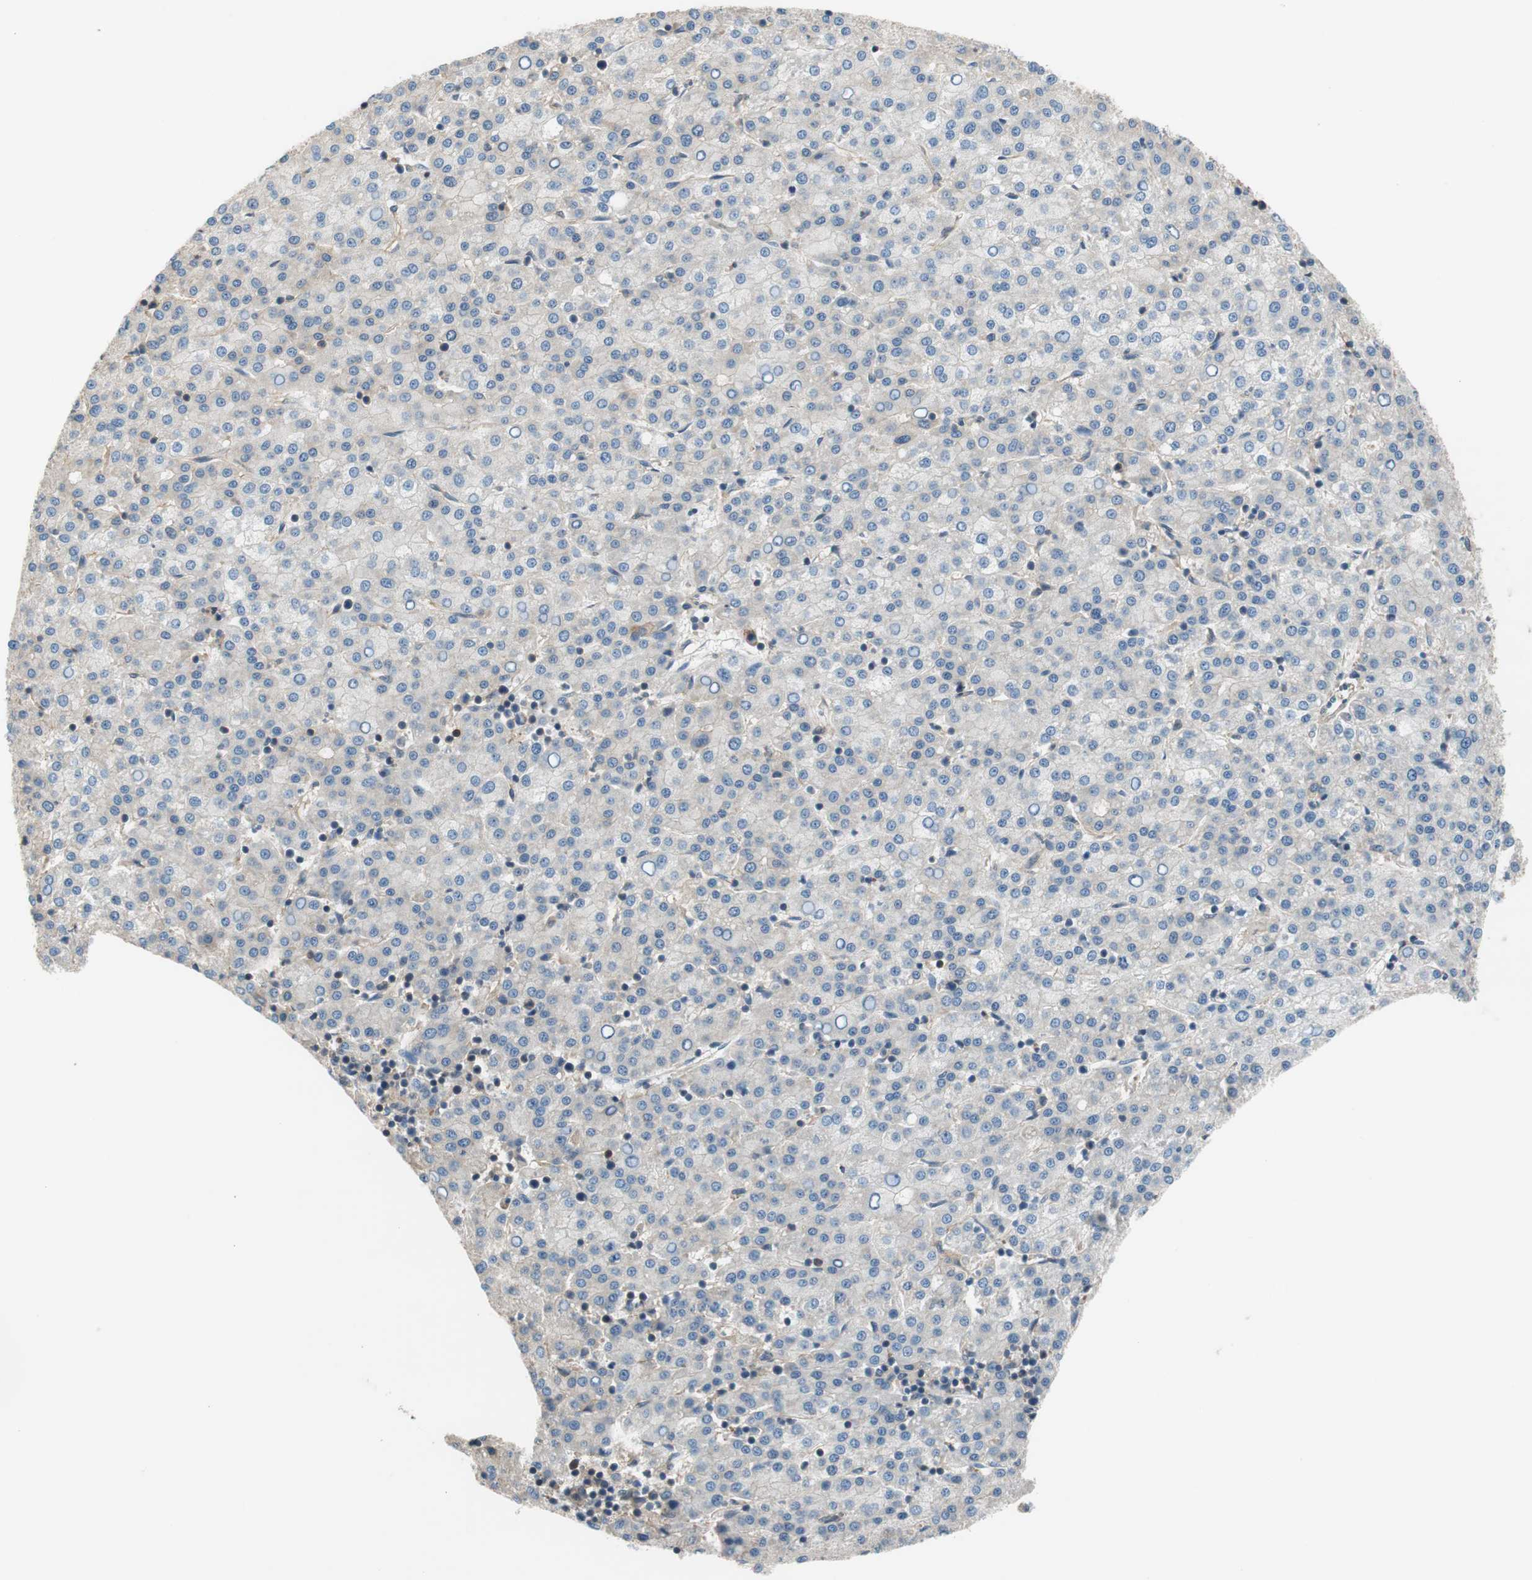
{"staining": {"intensity": "negative", "quantity": "none", "location": "none"}, "tissue": "liver cancer", "cell_type": "Tumor cells", "image_type": "cancer", "snomed": [{"axis": "morphology", "description": "Carcinoma, Hepatocellular, NOS"}, {"axis": "topography", "description": "Liver"}], "caption": "Hepatocellular carcinoma (liver) was stained to show a protein in brown. There is no significant staining in tumor cells. Nuclei are stained in blue.", "gene": "CALML3", "patient": {"sex": "female", "age": 58}}